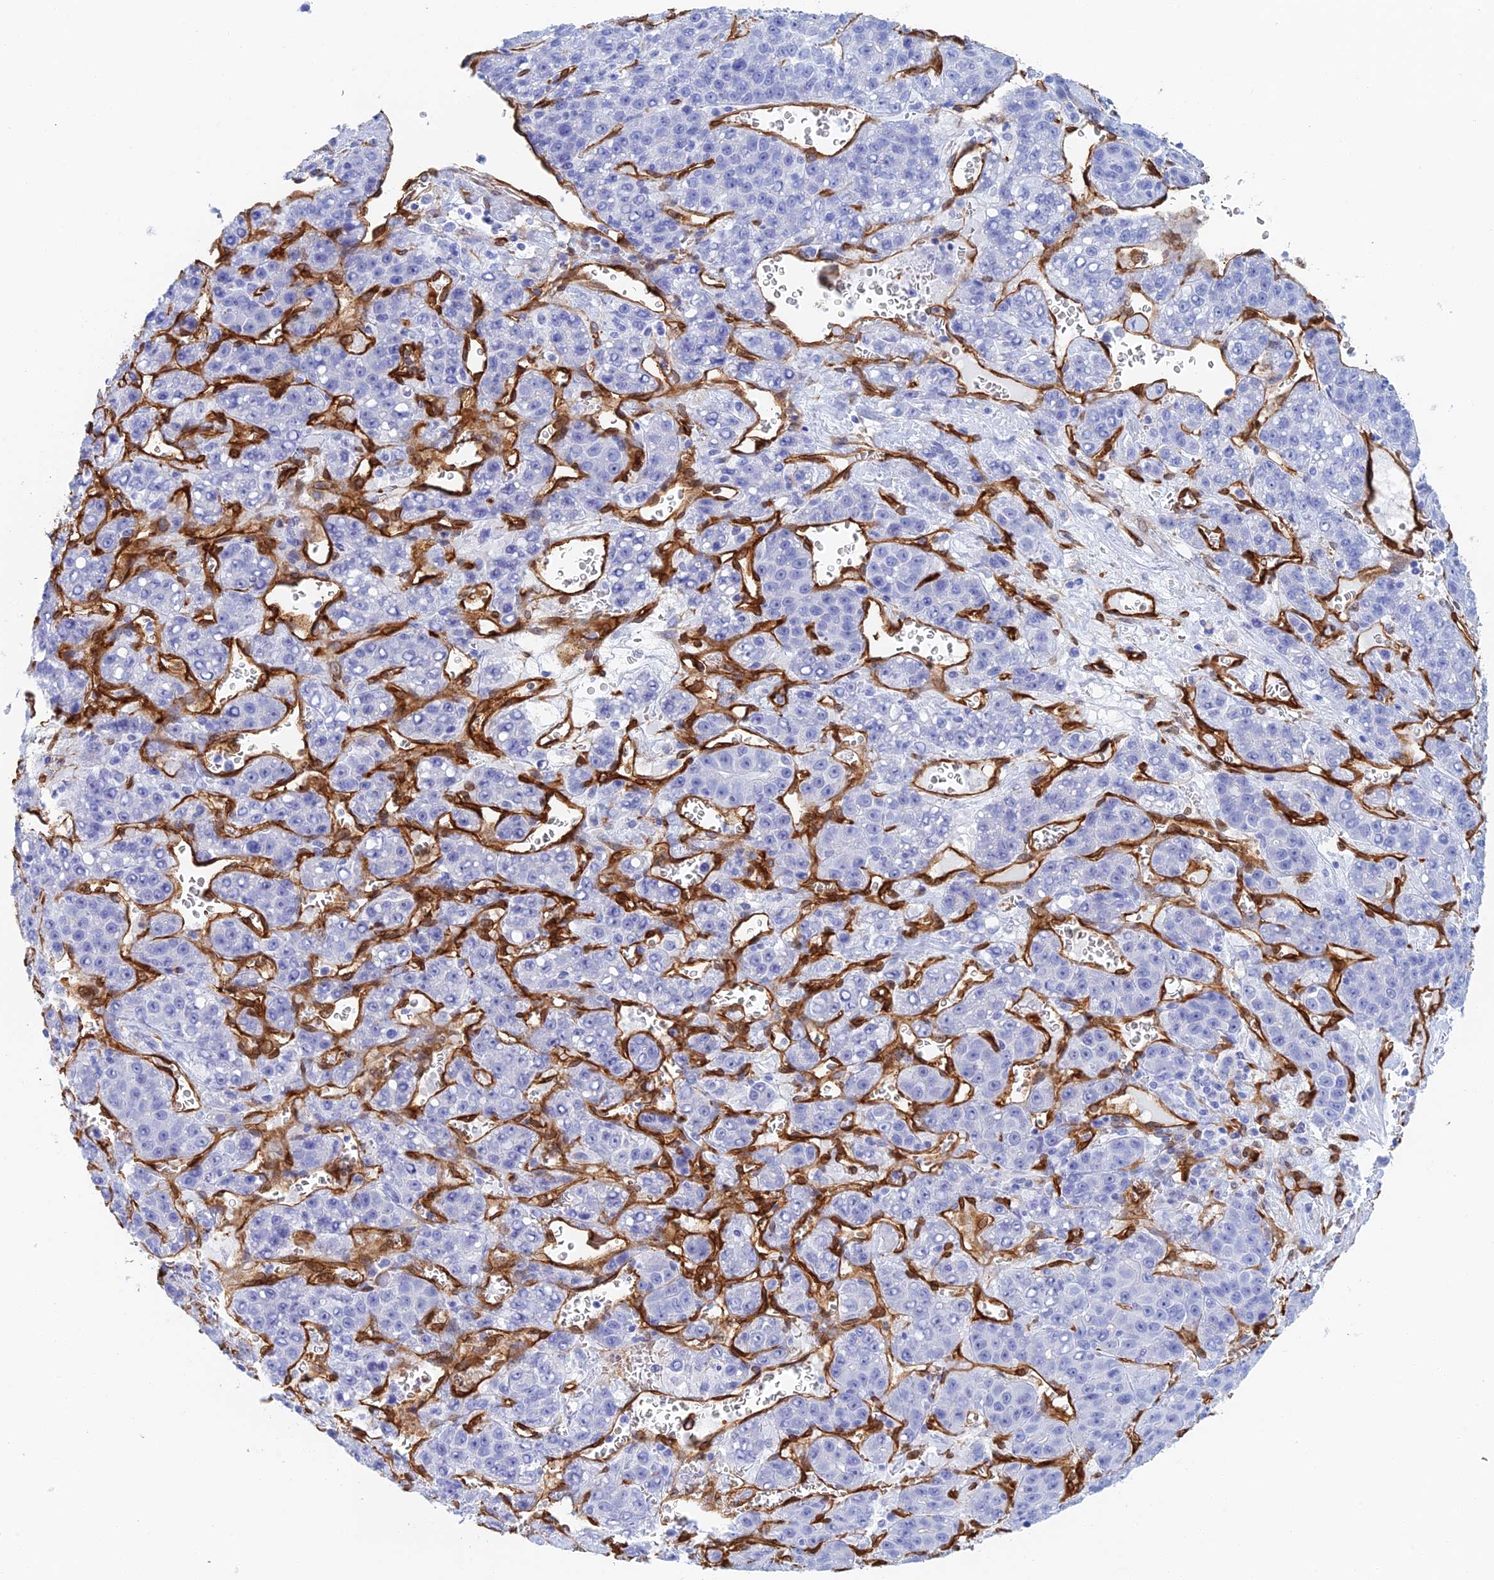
{"staining": {"intensity": "negative", "quantity": "none", "location": "none"}, "tissue": "liver cancer", "cell_type": "Tumor cells", "image_type": "cancer", "snomed": [{"axis": "morphology", "description": "Carcinoma, Hepatocellular, NOS"}, {"axis": "topography", "description": "Liver"}], "caption": "Hepatocellular carcinoma (liver) was stained to show a protein in brown. There is no significant positivity in tumor cells. (IHC, brightfield microscopy, high magnification).", "gene": "CRIP2", "patient": {"sex": "female", "age": 53}}